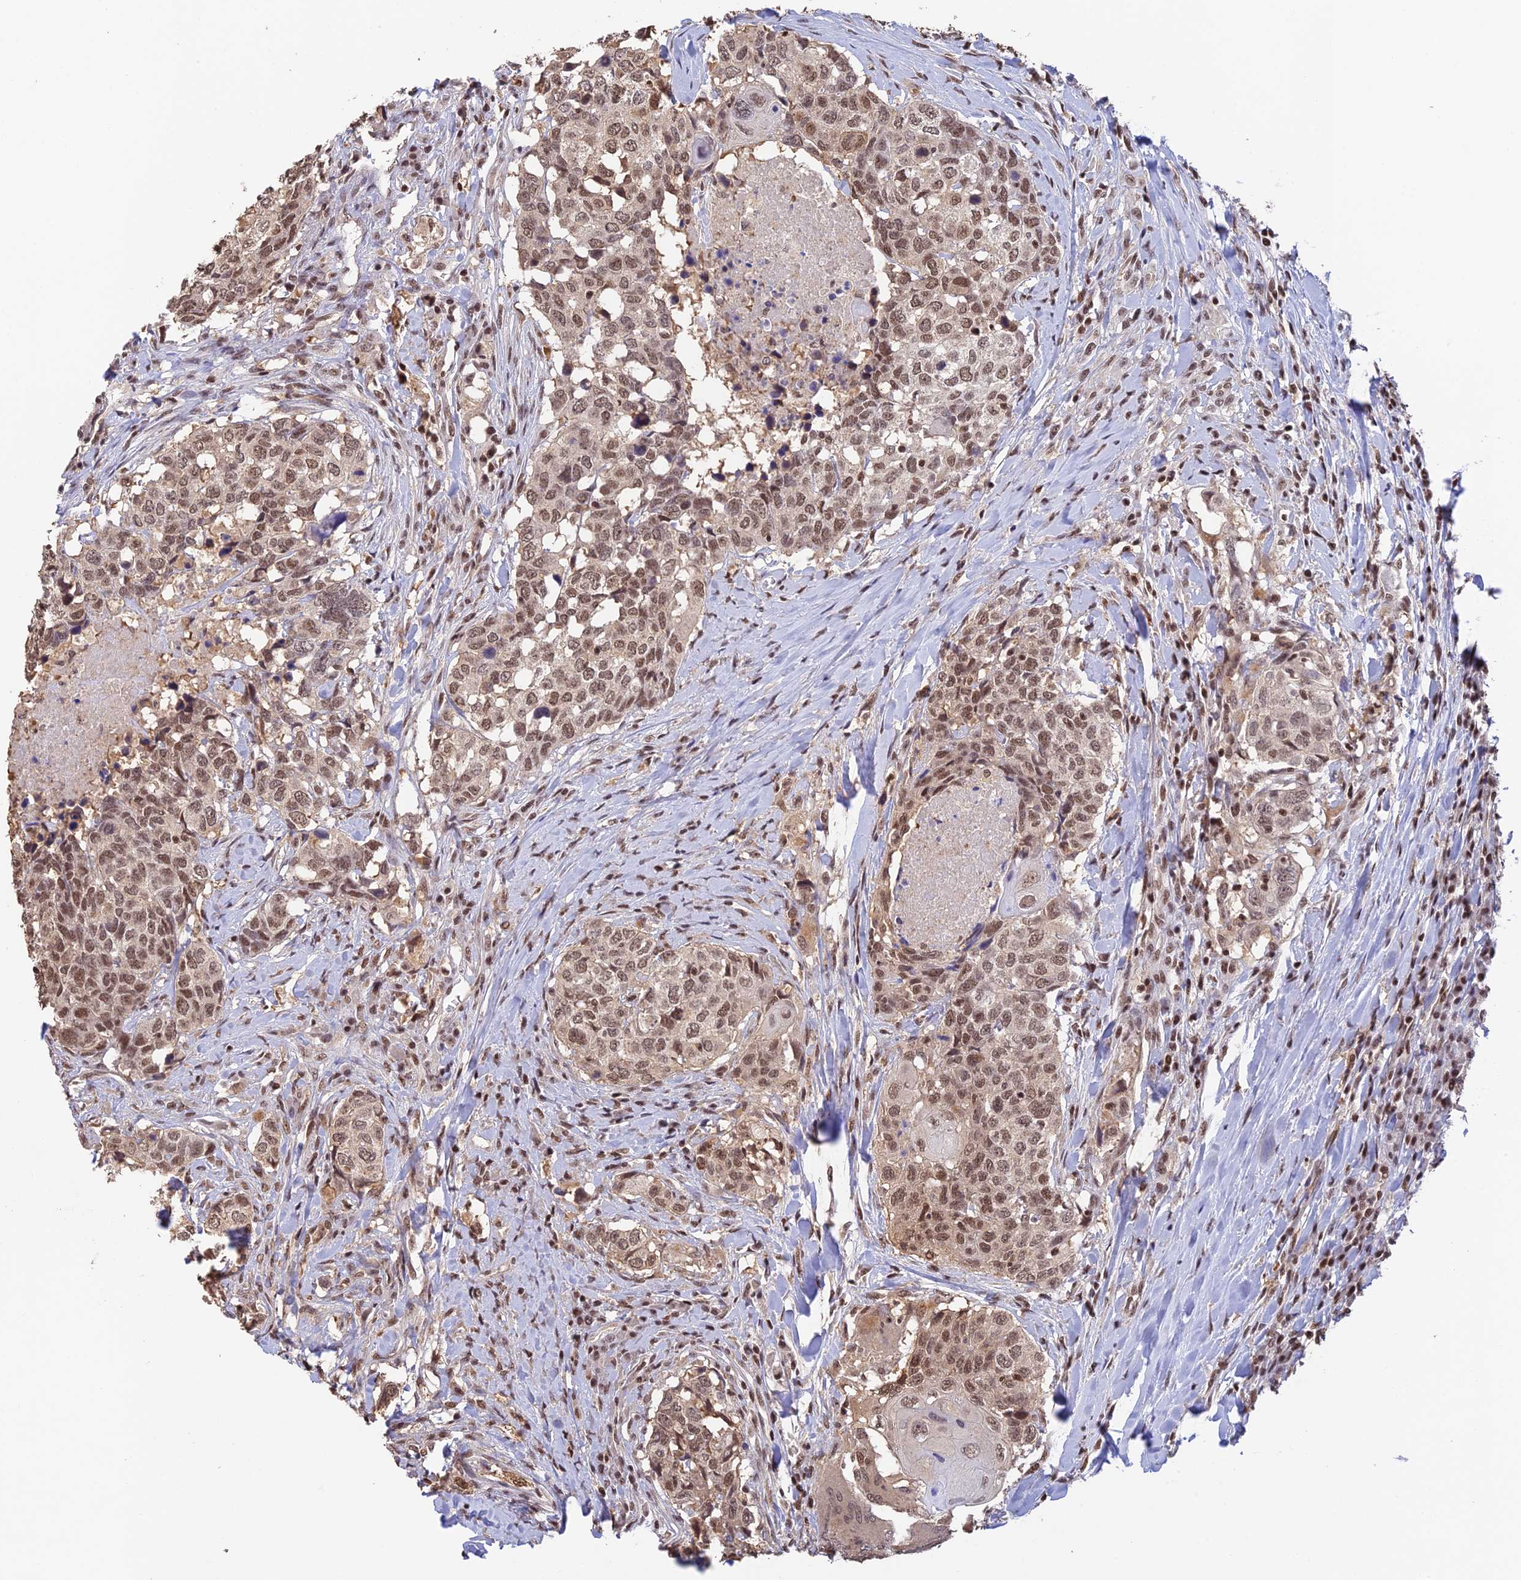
{"staining": {"intensity": "moderate", "quantity": ">75%", "location": "nuclear"}, "tissue": "head and neck cancer", "cell_type": "Tumor cells", "image_type": "cancer", "snomed": [{"axis": "morphology", "description": "Squamous cell carcinoma, NOS"}, {"axis": "topography", "description": "Head-Neck"}], "caption": "High-magnification brightfield microscopy of head and neck cancer stained with DAB (3,3'-diaminobenzidine) (brown) and counterstained with hematoxylin (blue). tumor cells exhibit moderate nuclear staining is seen in about>75% of cells. The staining is performed using DAB (3,3'-diaminobenzidine) brown chromogen to label protein expression. The nuclei are counter-stained blue using hematoxylin.", "gene": "THAP11", "patient": {"sex": "male", "age": 66}}